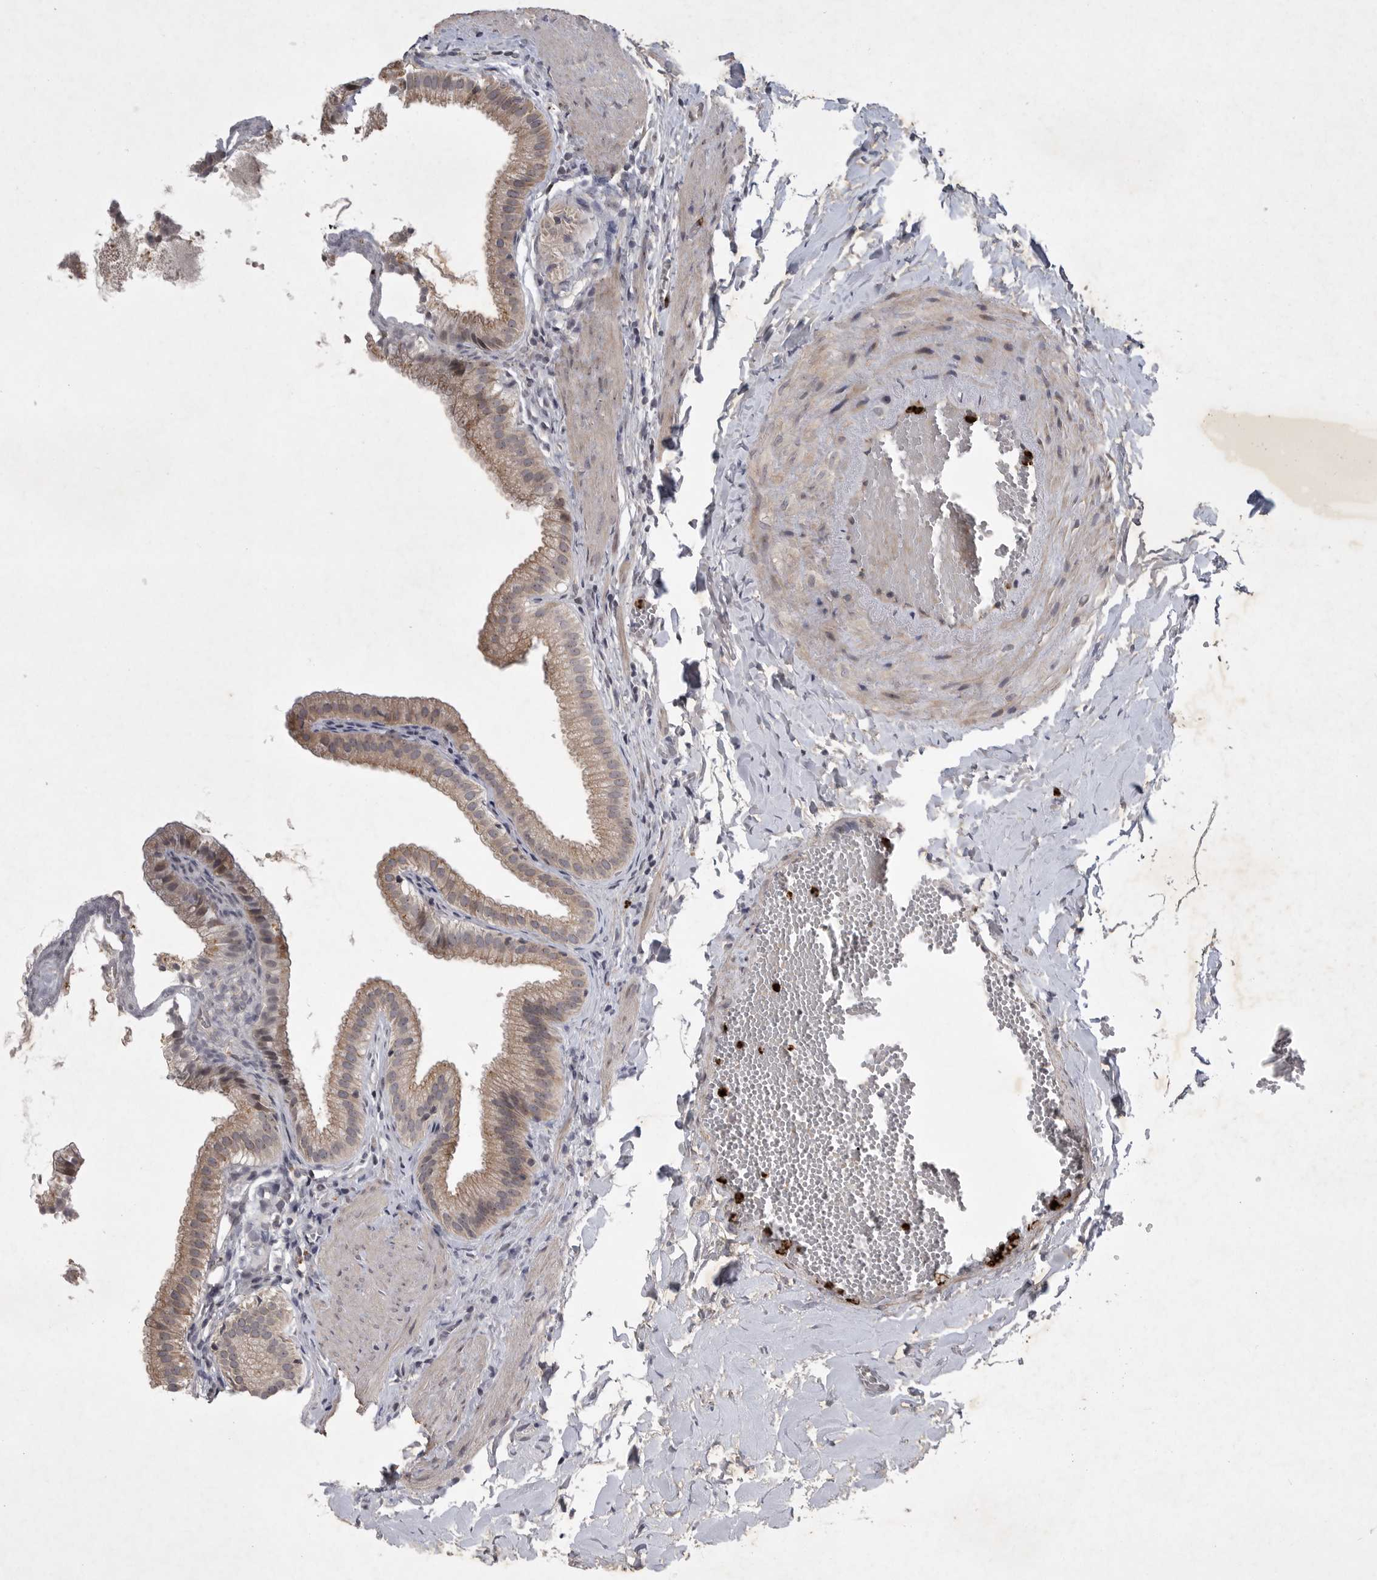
{"staining": {"intensity": "moderate", "quantity": ">75%", "location": "cytoplasmic/membranous"}, "tissue": "gallbladder", "cell_type": "Glandular cells", "image_type": "normal", "snomed": [{"axis": "morphology", "description": "Normal tissue, NOS"}, {"axis": "topography", "description": "Gallbladder"}], "caption": "IHC photomicrograph of normal gallbladder stained for a protein (brown), which demonstrates medium levels of moderate cytoplasmic/membranous staining in about >75% of glandular cells.", "gene": "UBE3D", "patient": {"sex": "male", "age": 38}}